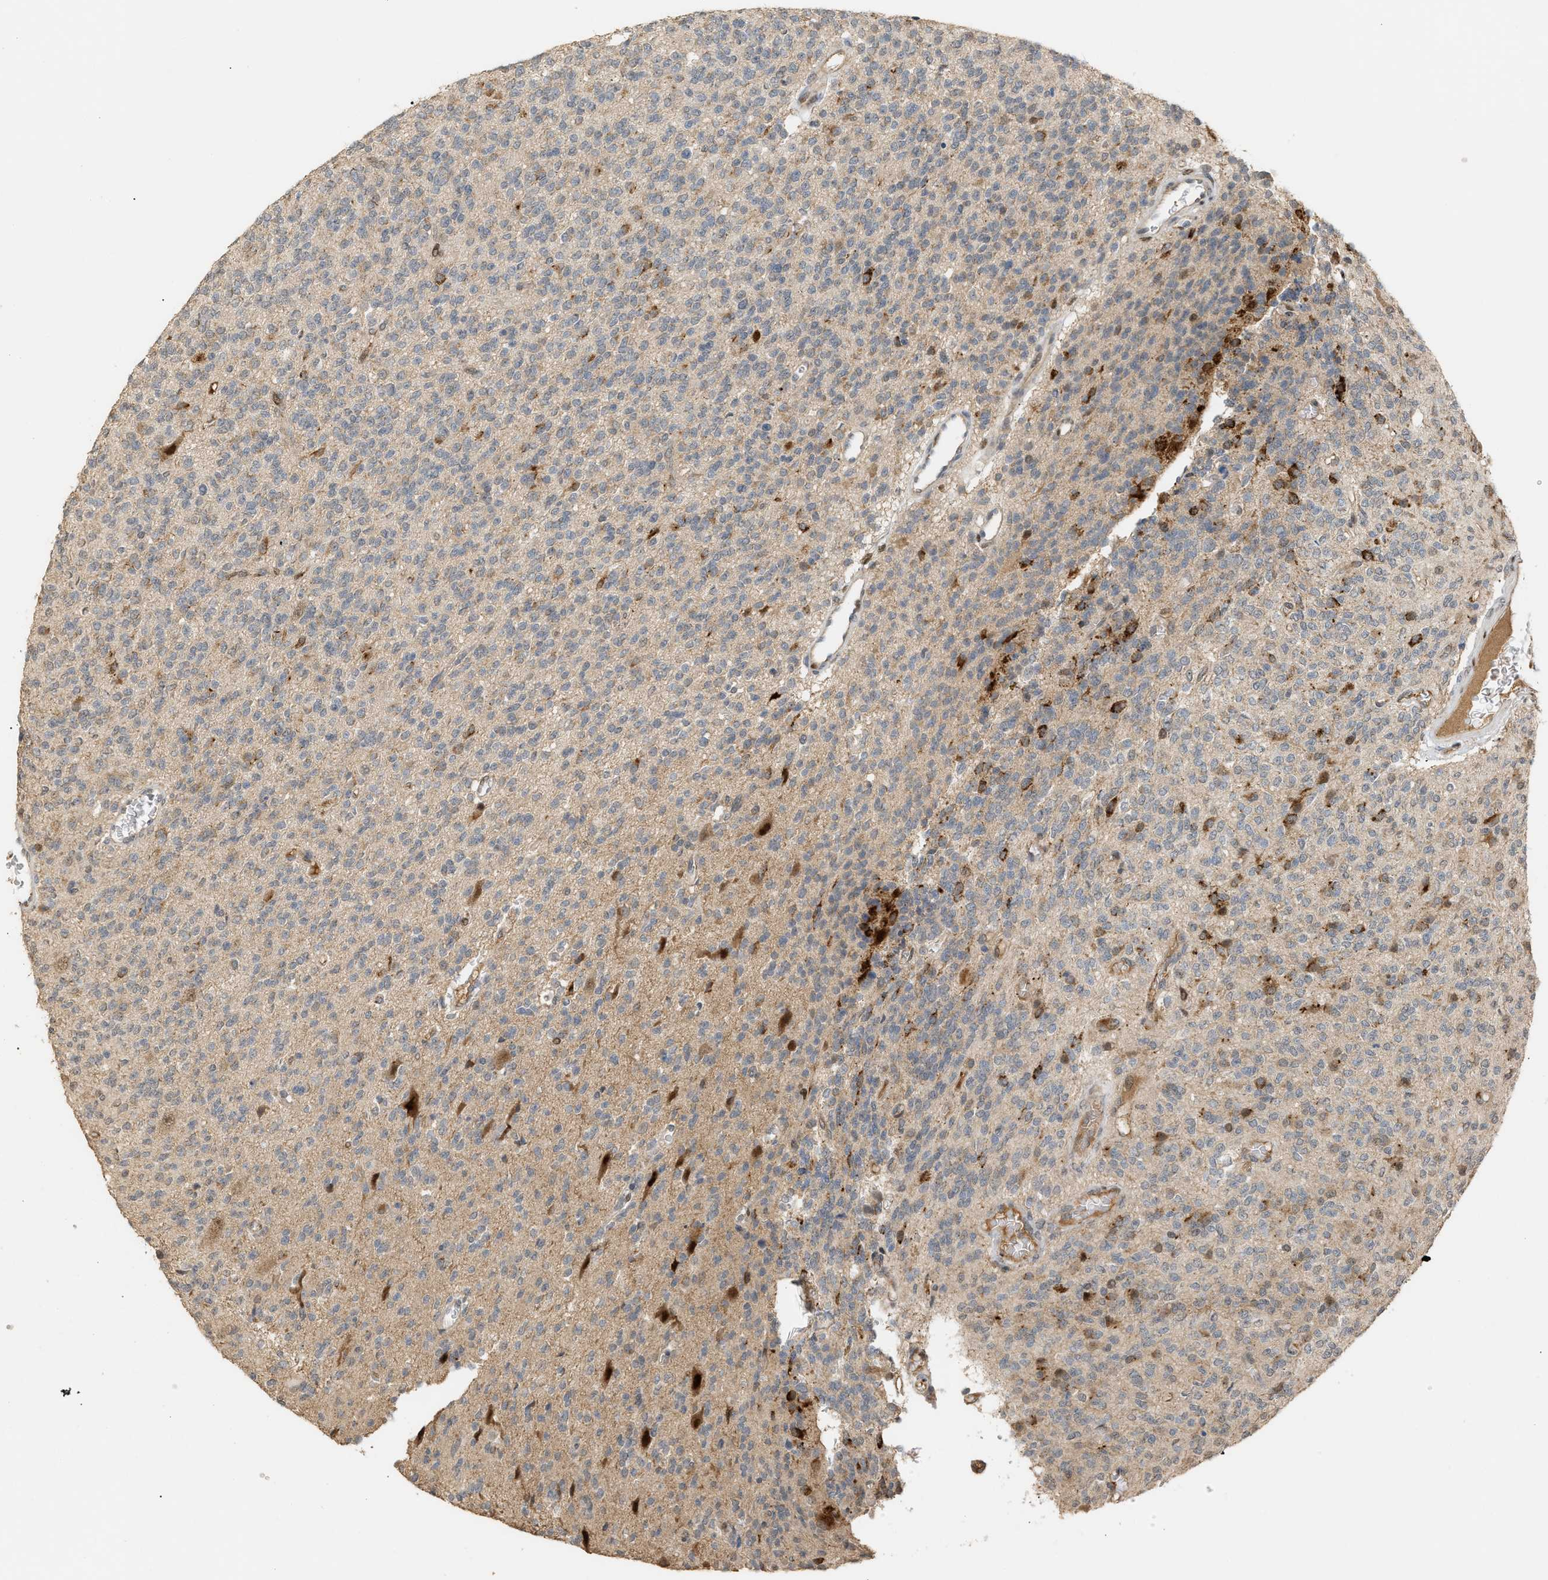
{"staining": {"intensity": "moderate", "quantity": "<25%", "location": "cytoplasmic/membranous"}, "tissue": "glioma", "cell_type": "Tumor cells", "image_type": "cancer", "snomed": [{"axis": "morphology", "description": "Glioma, malignant, High grade"}, {"axis": "topography", "description": "Brain"}], "caption": "The micrograph reveals immunohistochemical staining of glioma. There is moderate cytoplasmic/membranous staining is present in approximately <25% of tumor cells. Nuclei are stained in blue.", "gene": "ZFAND5", "patient": {"sex": "male", "age": 34}}